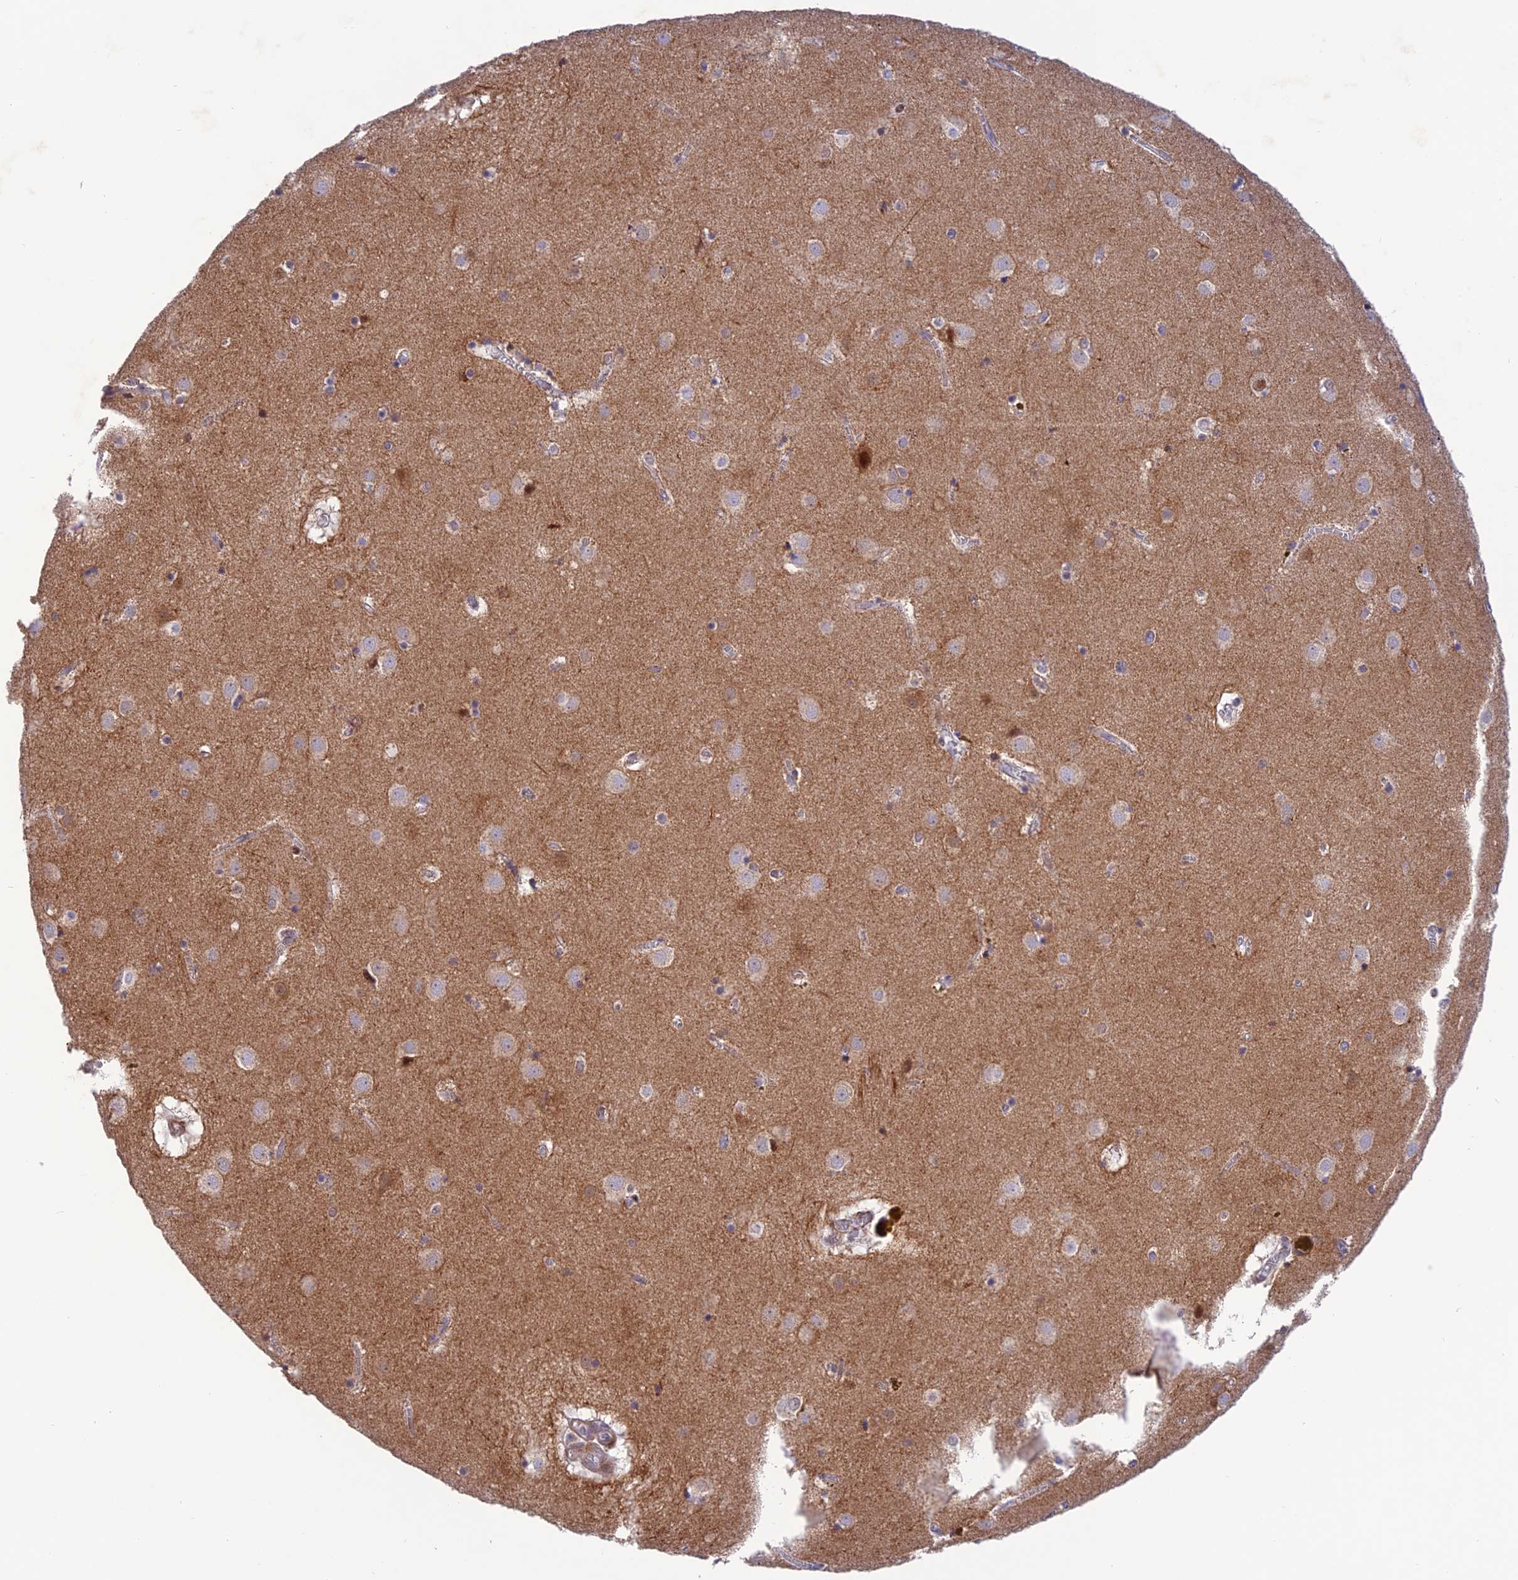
{"staining": {"intensity": "weak", "quantity": "<25%", "location": "cytoplasmic/membranous"}, "tissue": "caudate", "cell_type": "Glial cells", "image_type": "normal", "snomed": [{"axis": "morphology", "description": "Normal tissue, NOS"}, {"axis": "topography", "description": "Lateral ventricle wall"}], "caption": "Micrograph shows no protein positivity in glial cells of normal caudate. (Brightfield microscopy of DAB immunohistochemistry (IHC) at high magnification).", "gene": "WDR55", "patient": {"sex": "male", "age": 70}}